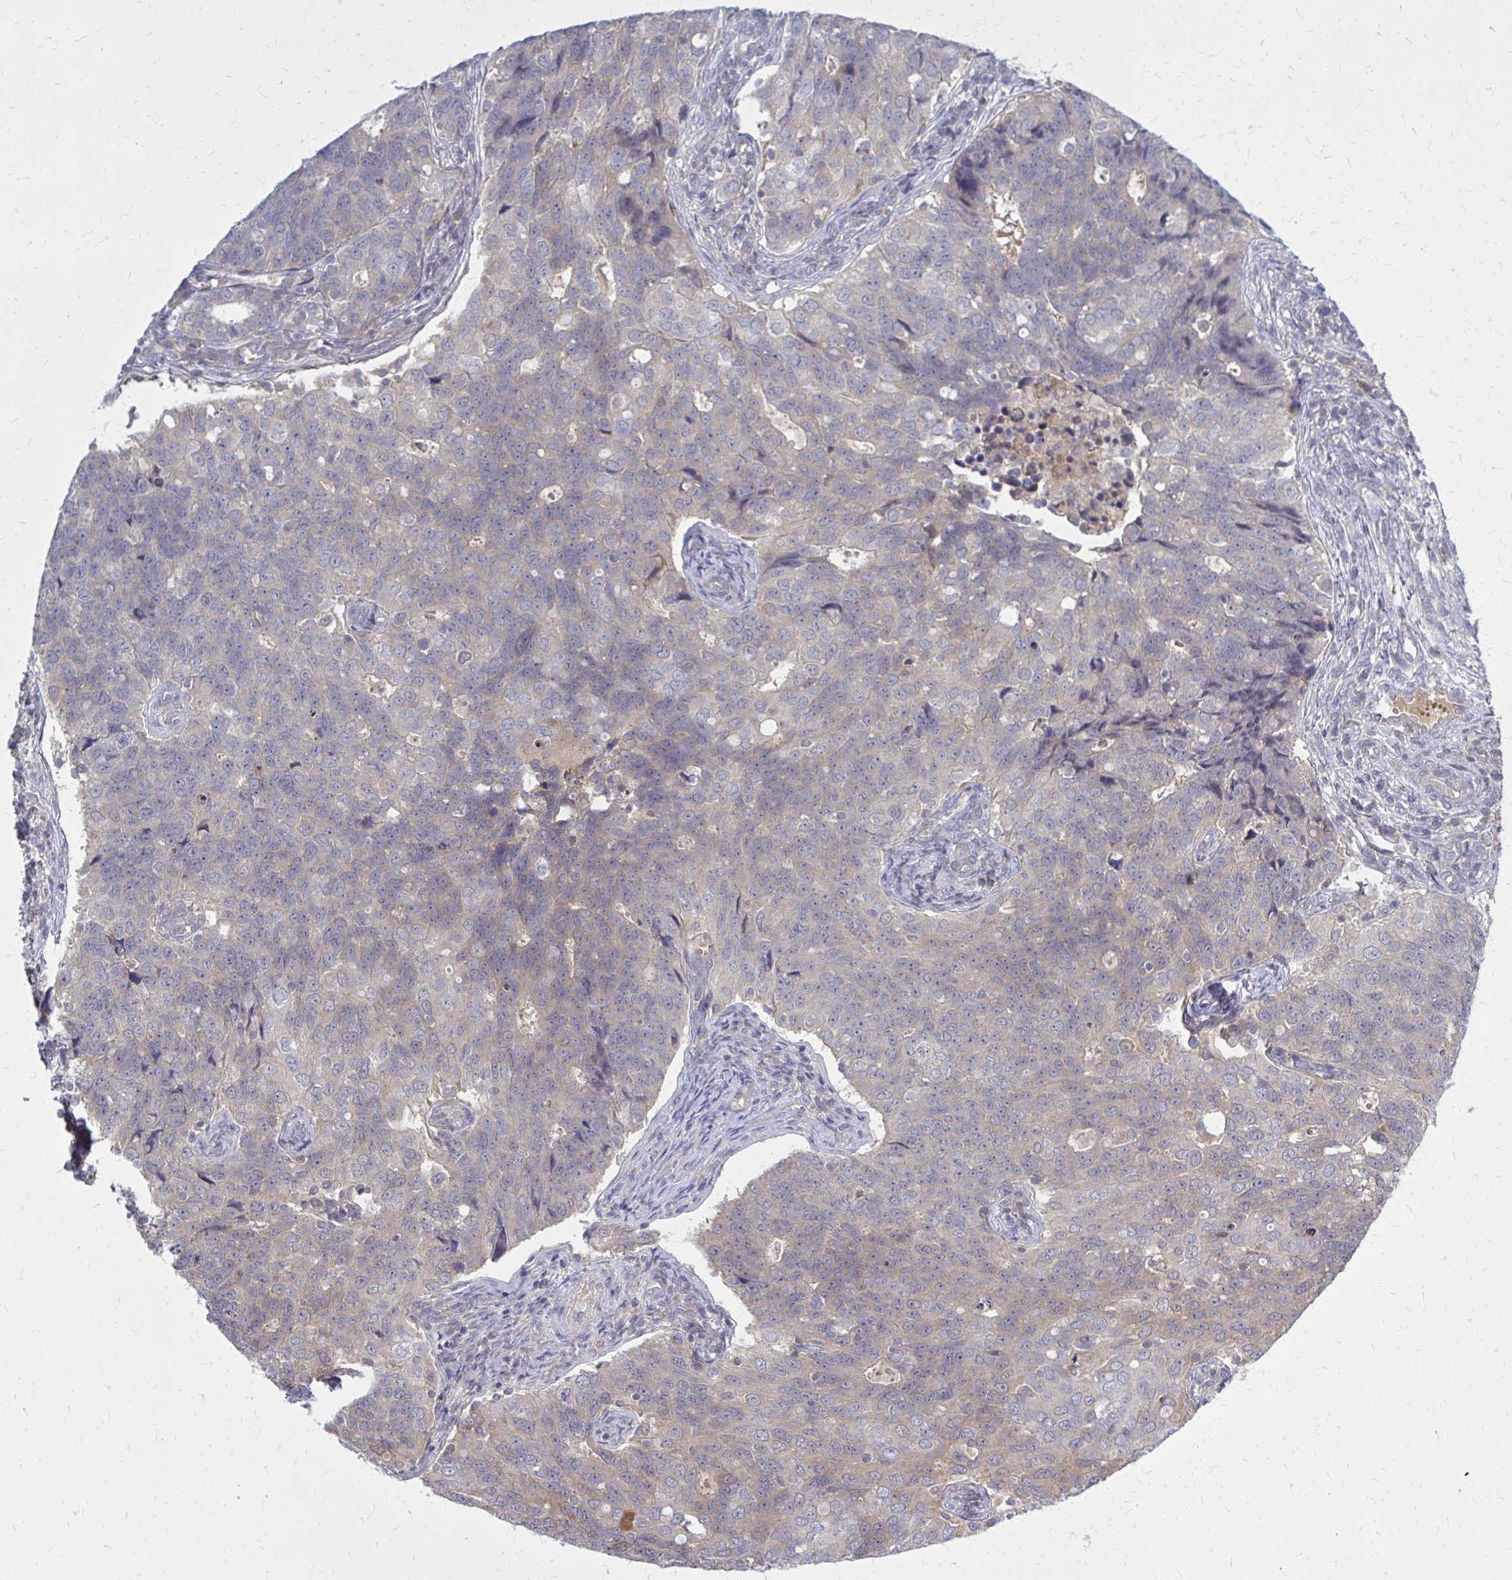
{"staining": {"intensity": "weak", "quantity": "25%-75%", "location": "cytoplasmic/membranous"}, "tissue": "endometrial cancer", "cell_type": "Tumor cells", "image_type": "cancer", "snomed": [{"axis": "morphology", "description": "Adenocarcinoma, NOS"}, {"axis": "topography", "description": "Endometrium"}], "caption": "Tumor cells reveal low levels of weak cytoplasmic/membranous expression in about 25%-75% of cells in endometrial cancer. The staining was performed using DAB, with brown indicating positive protein expression. Nuclei are stained blue with hematoxylin.", "gene": "DBI", "patient": {"sex": "female", "age": 43}}